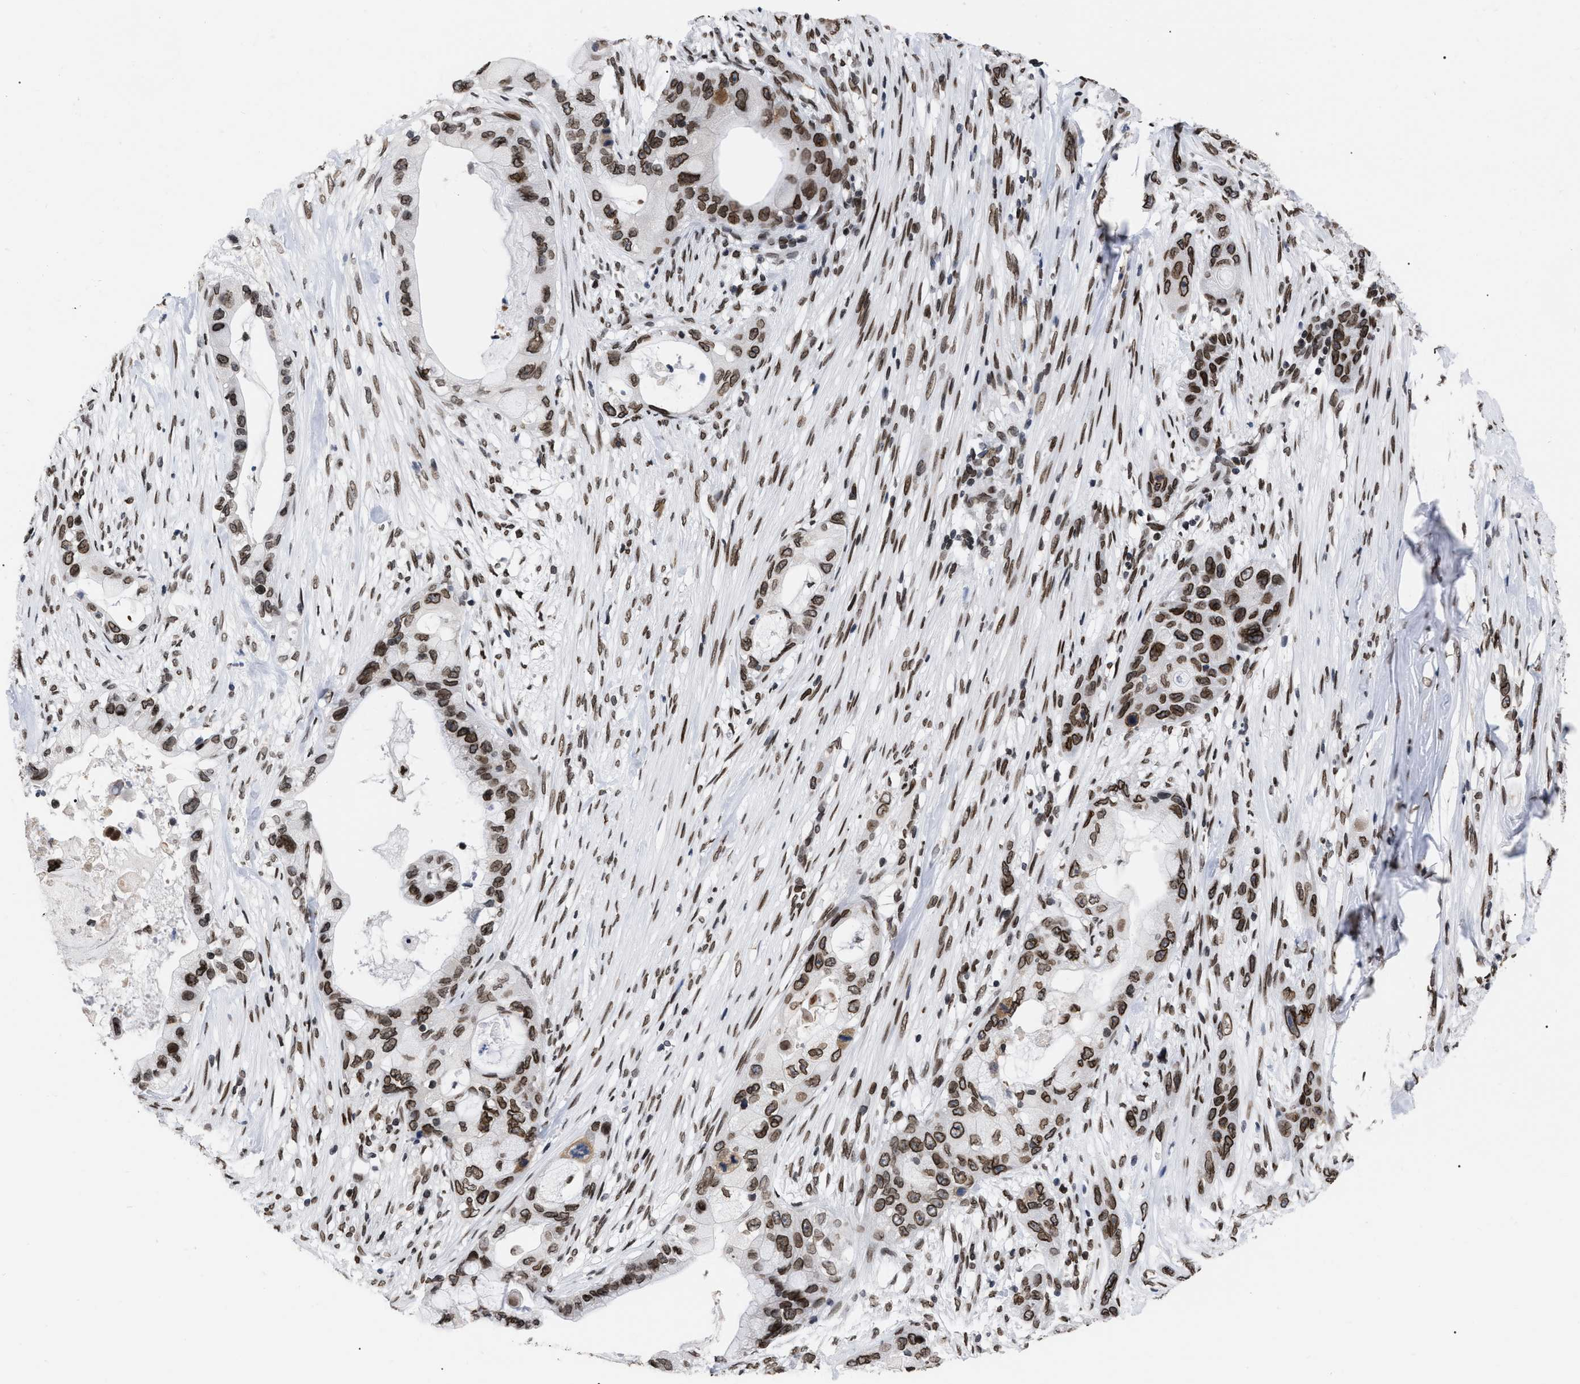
{"staining": {"intensity": "strong", "quantity": ">75%", "location": "cytoplasmic/membranous,nuclear"}, "tissue": "pancreatic cancer", "cell_type": "Tumor cells", "image_type": "cancer", "snomed": [{"axis": "morphology", "description": "Adenocarcinoma, NOS"}, {"axis": "topography", "description": "Pancreas"}], "caption": "Immunohistochemistry (IHC) of human adenocarcinoma (pancreatic) demonstrates high levels of strong cytoplasmic/membranous and nuclear positivity in about >75% of tumor cells. Ihc stains the protein in brown and the nuclei are stained blue.", "gene": "TPR", "patient": {"sex": "male", "age": 53}}